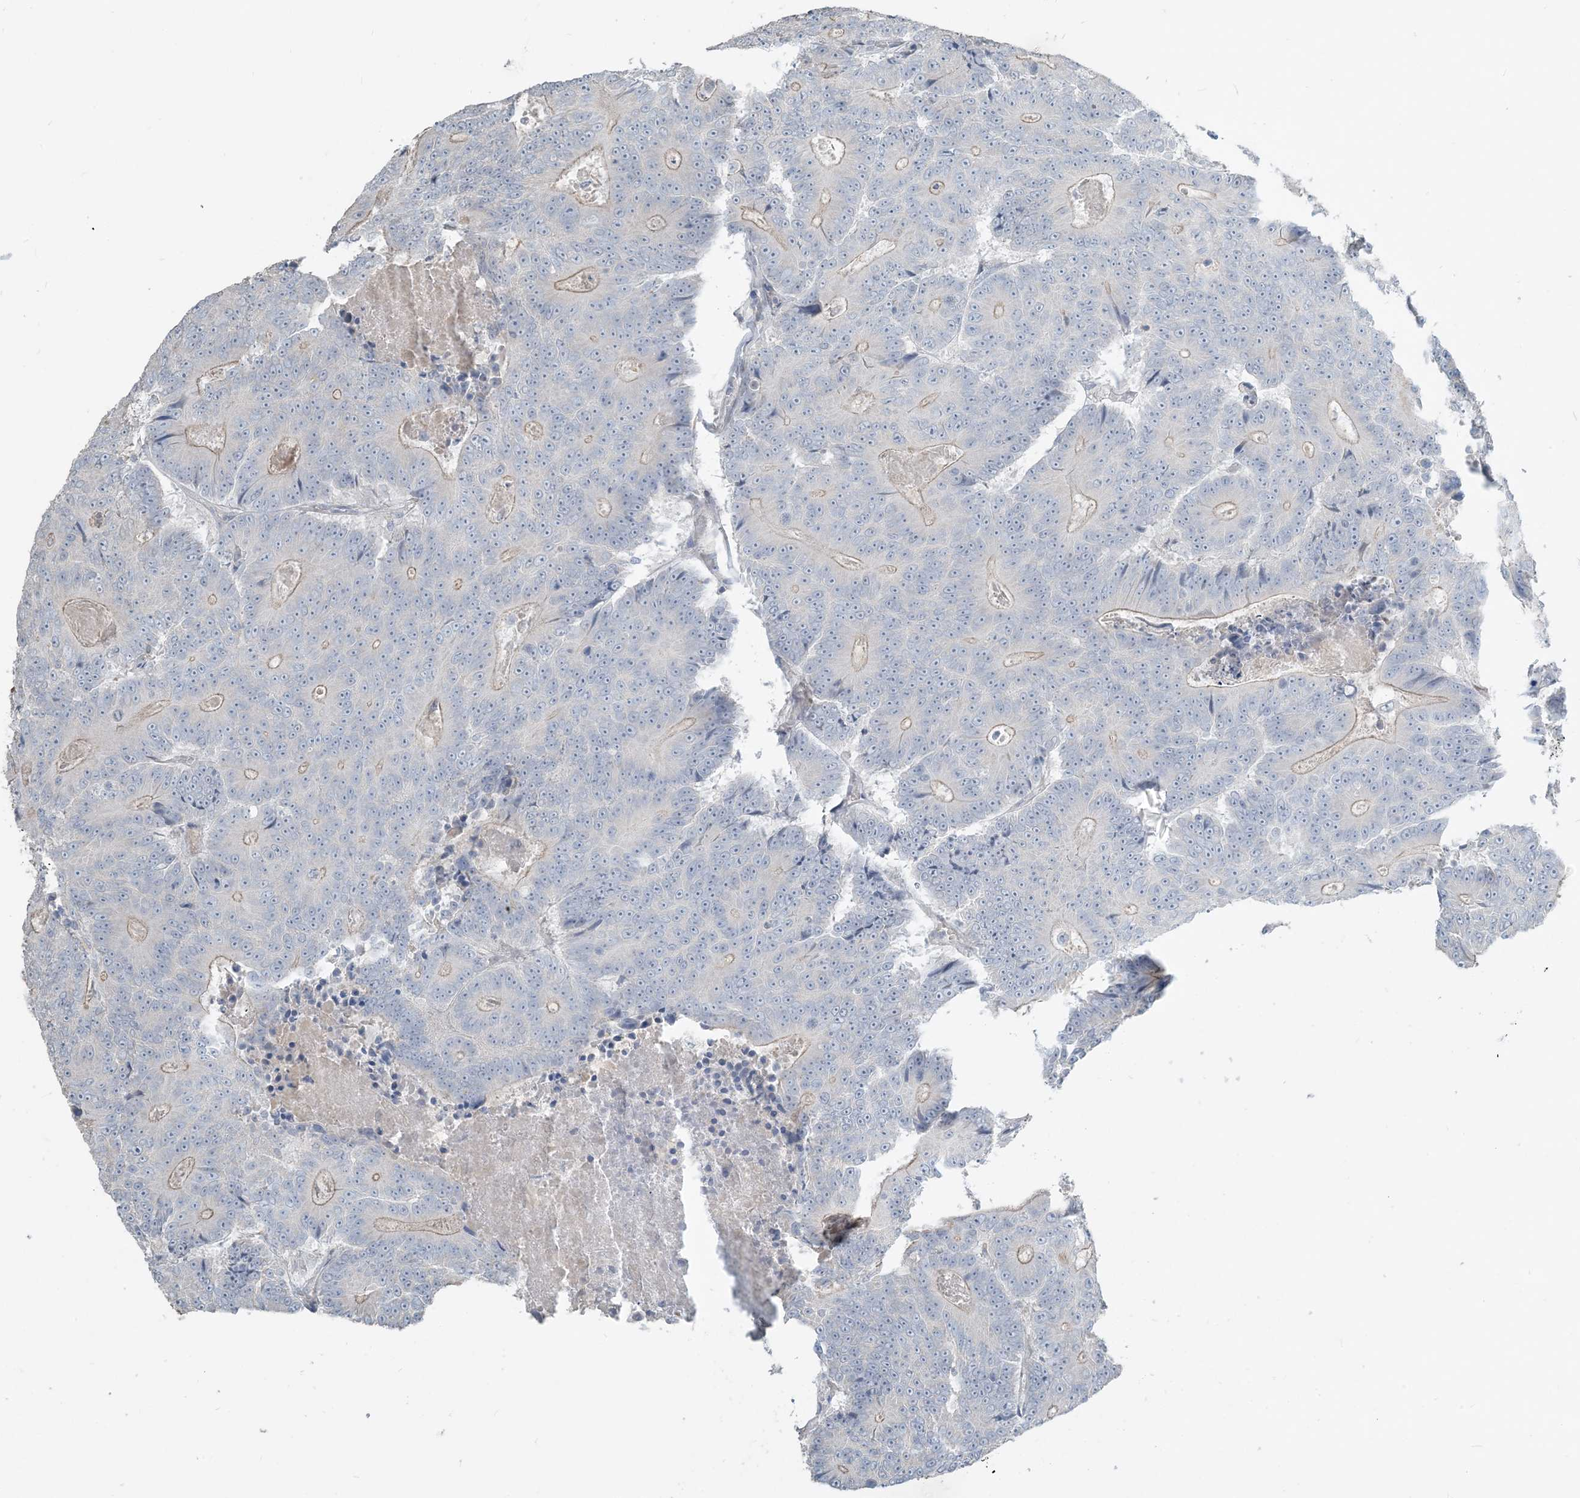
{"staining": {"intensity": "weak", "quantity": "<25%", "location": "cytoplasmic/membranous"}, "tissue": "colorectal cancer", "cell_type": "Tumor cells", "image_type": "cancer", "snomed": [{"axis": "morphology", "description": "Adenocarcinoma, NOS"}, {"axis": "topography", "description": "Colon"}], "caption": "There is no significant positivity in tumor cells of colorectal cancer.", "gene": "NPHS2", "patient": {"sex": "male", "age": 83}}